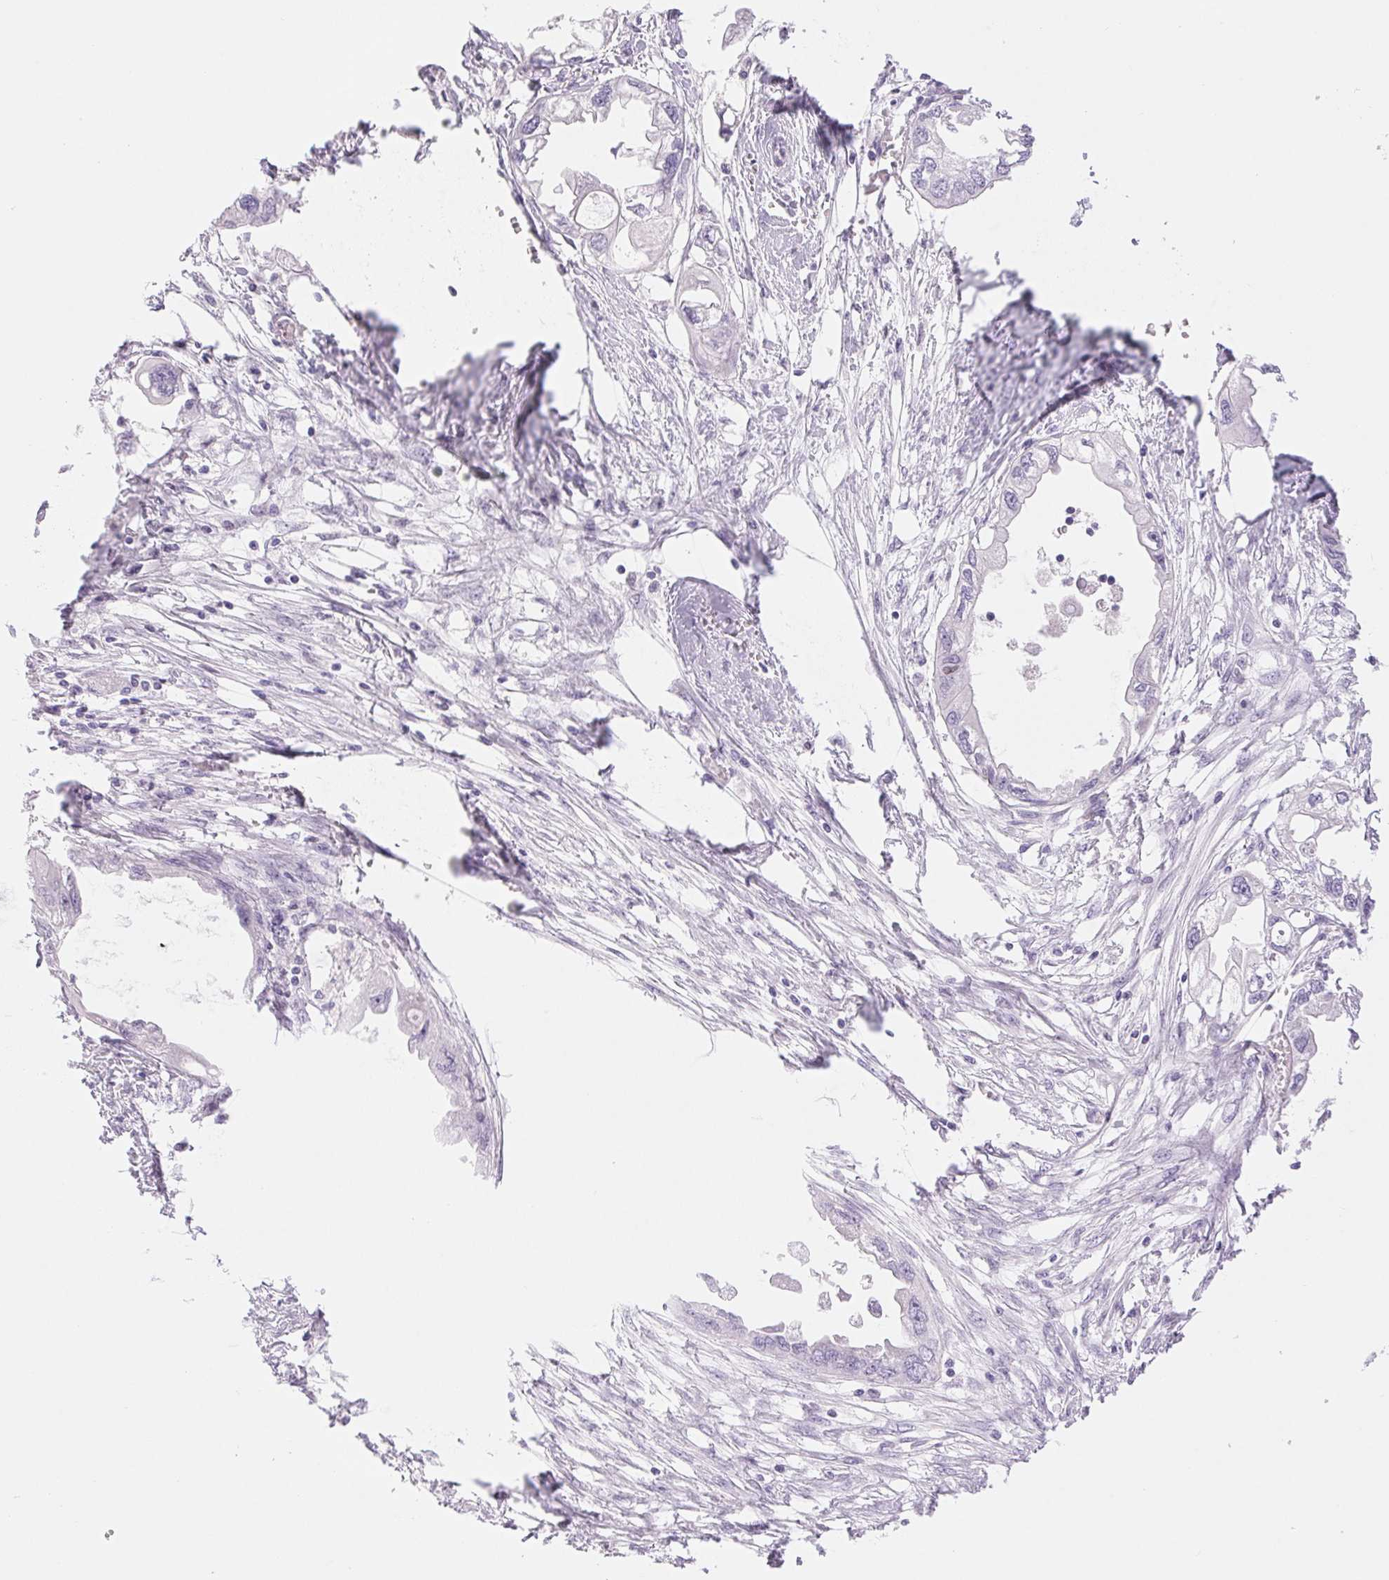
{"staining": {"intensity": "negative", "quantity": "none", "location": "none"}, "tissue": "endometrial cancer", "cell_type": "Tumor cells", "image_type": "cancer", "snomed": [{"axis": "morphology", "description": "Adenocarcinoma, NOS"}, {"axis": "morphology", "description": "Adenocarcinoma, metastatic, NOS"}, {"axis": "topography", "description": "Adipose tissue"}, {"axis": "topography", "description": "Endometrium"}], "caption": "High magnification brightfield microscopy of endometrial metastatic adenocarcinoma stained with DAB (brown) and counterstained with hematoxylin (blue): tumor cells show no significant expression.", "gene": "ASGR2", "patient": {"sex": "female", "age": 67}}